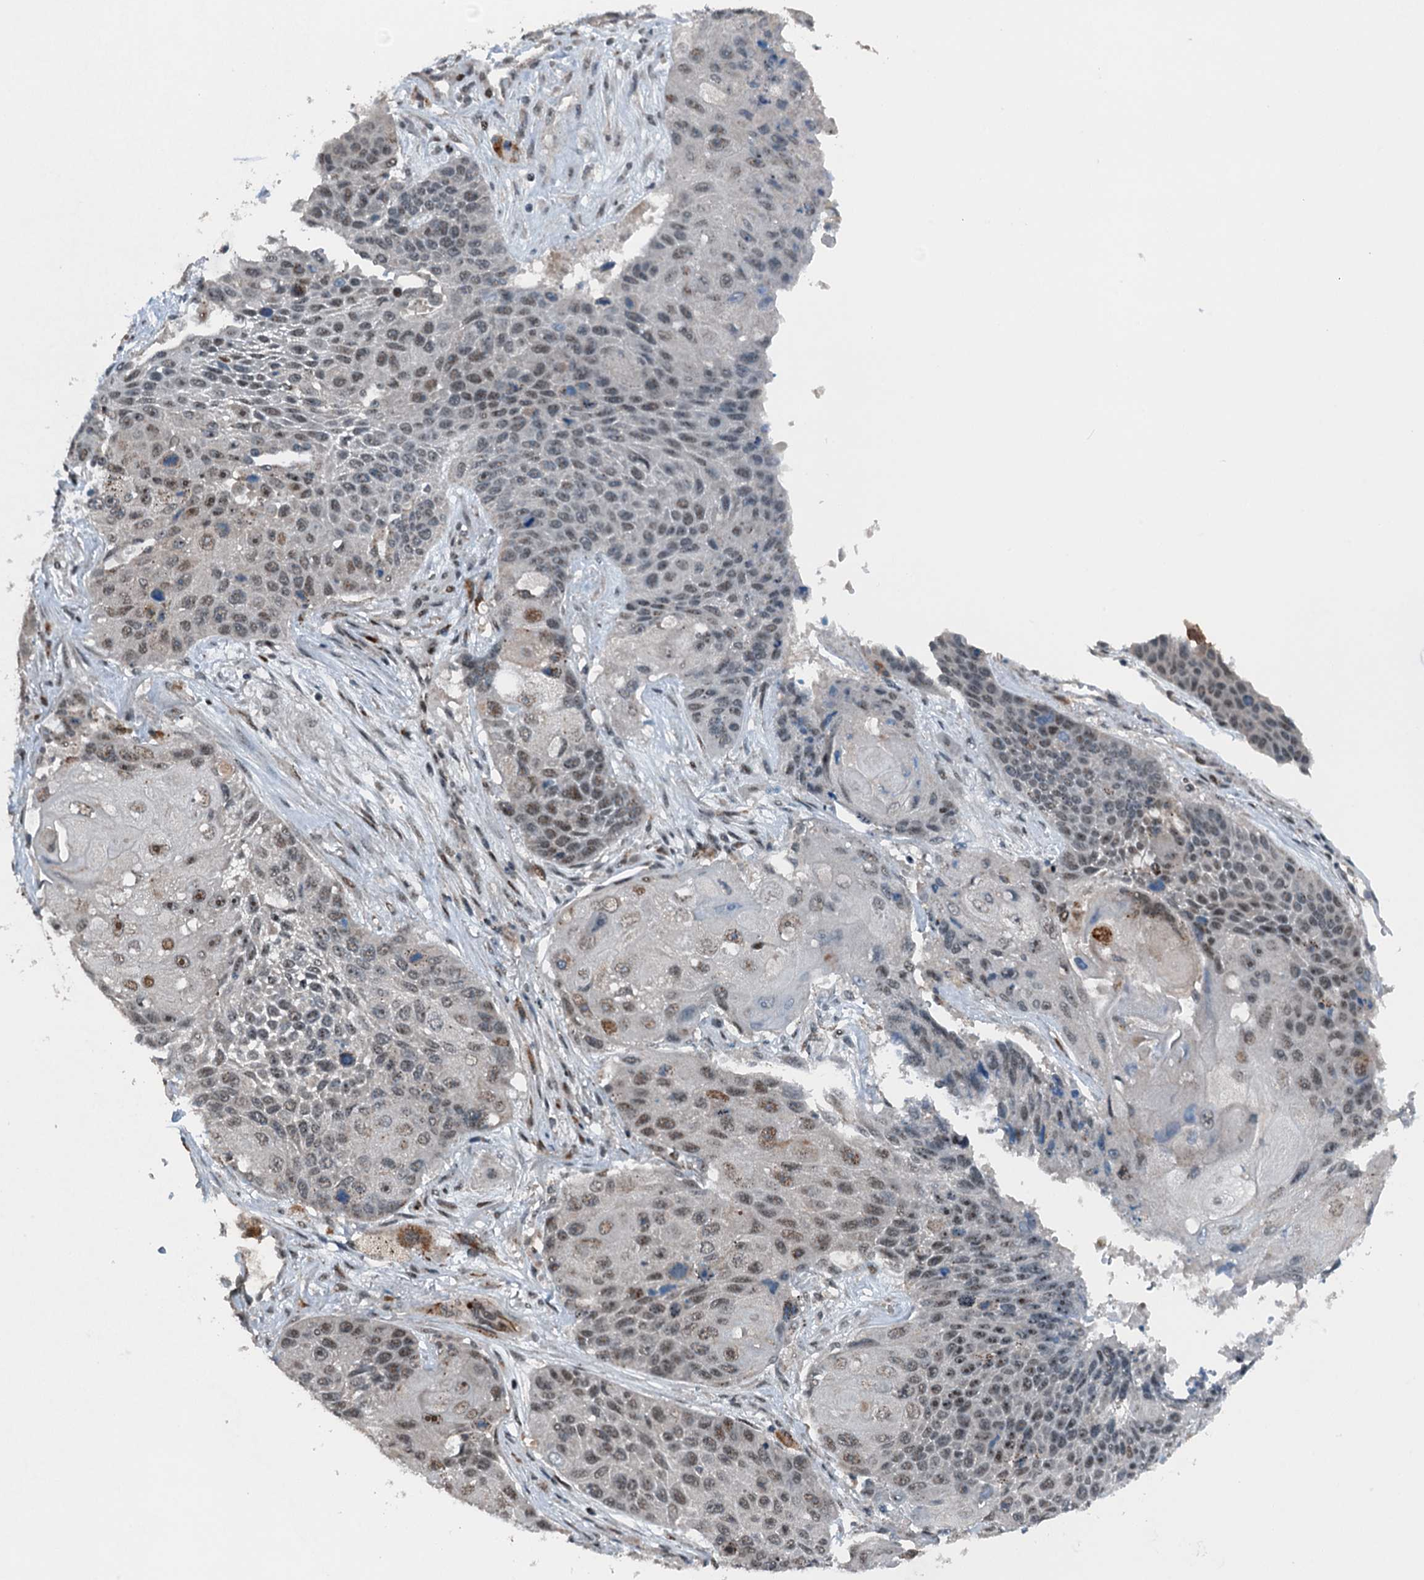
{"staining": {"intensity": "weak", "quantity": "25%-75%", "location": "nuclear"}, "tissue": "lung cancer", "cell_type": "Tumor cells", "image_type": "cancer", "snomed": [{"axis": "morphology", "description": "Squamous cell carcinoma, NOS"}, {"axis": "topography", "description": "Lung"}], "caption": "Human squamous cell carcinoma (lung) stained with a brown dye exhibits weak nuclear positive positivity in approximately 25%-75% of tumor cells.", "gene": "BMERB1", "patient": {"sex": "male", "age": 61}}